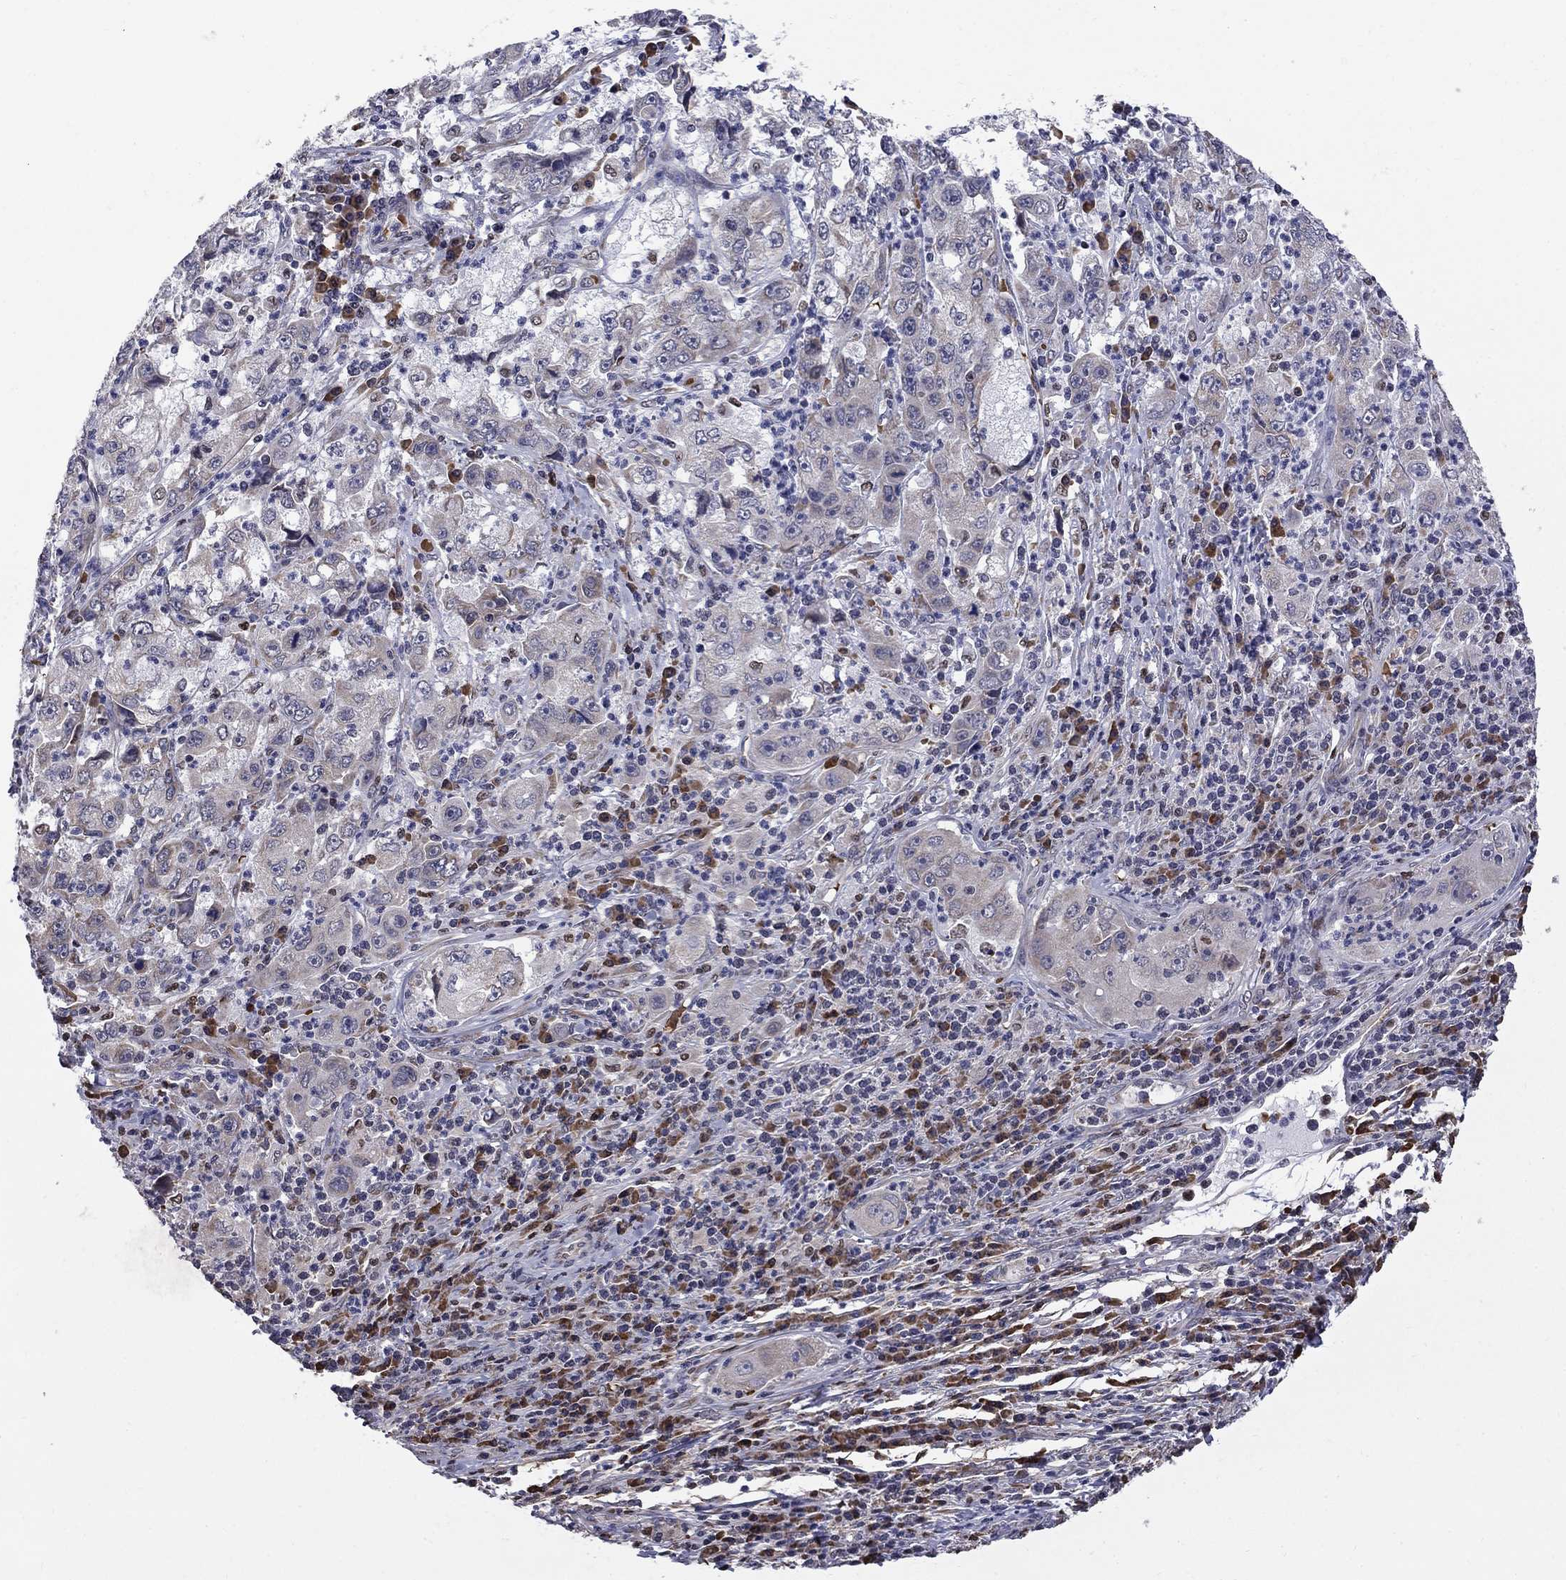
{"staining": {"intensity": "negative", "quantity": "none", "location": "none"}, "tissue": "cervical cancer", "cell_type": "Tumor cells", "image_type": "cancer", "snomed": [{"axis": "morphology", "description": "Squamous cell carcinoma, NOS"}, {"axis": "topography", "description": "Cervix"}], "caption": "There is no significant positivity in tumor cells of cervical squamous cell carcinoma.", "gene": "HSPB2", "patient": {"sex": "female", "age": 36}}